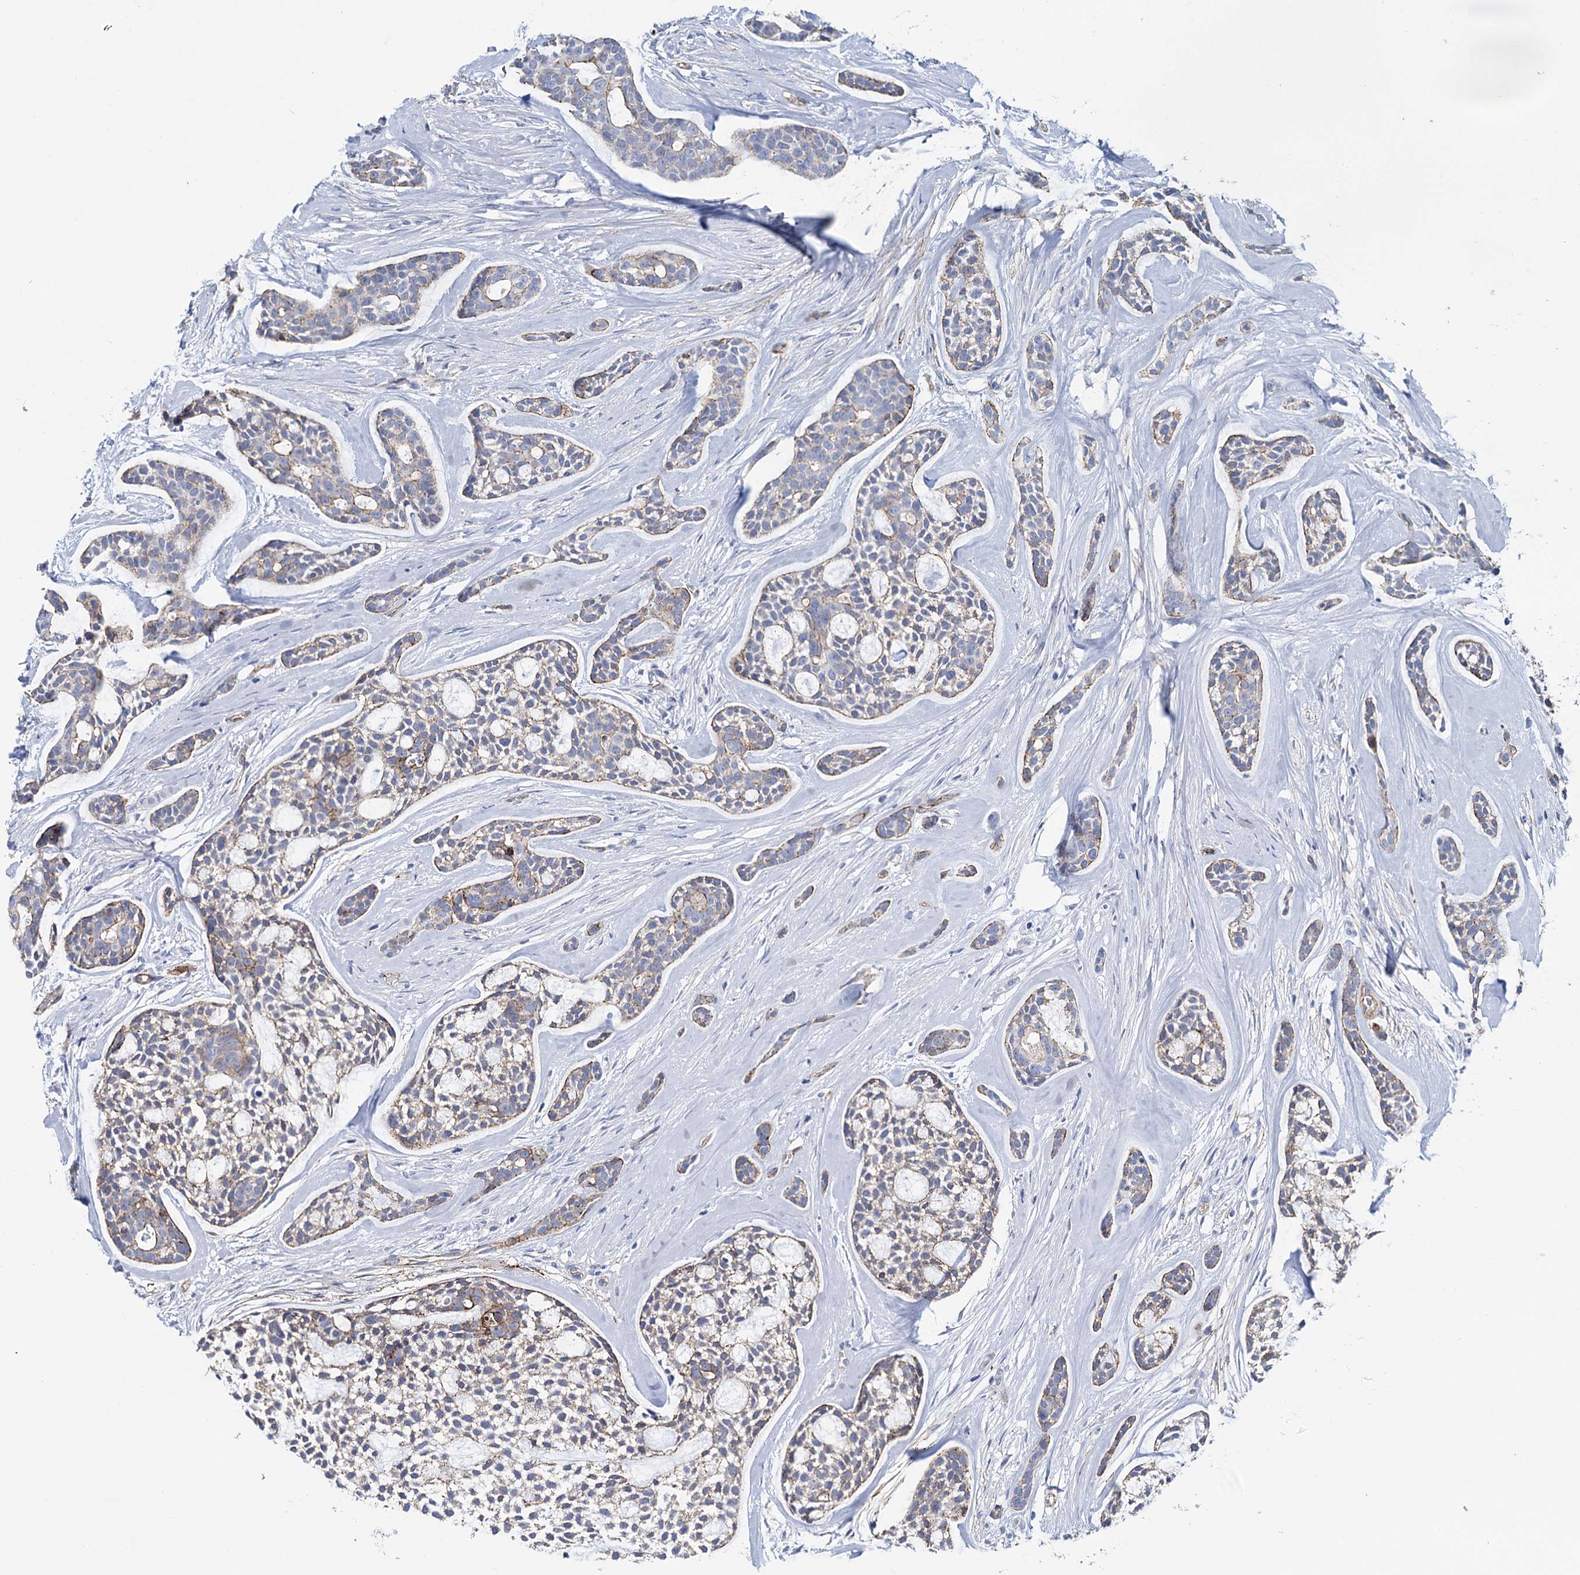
{"staining": {"intensity": "weak", "quantity": "<25%", "location": "cytoplasmic/membranous"}, "tissue": "head and neck cancer", "cell_type": "Tumor cells", "image_type": "cancer", "snomed": [{"axis": "morphology", "description": "Adenocarcinoma, NOS"}, {"axis": "topography", "description": "Subcutis"}, {"axis": "topography", "description": "Head-Neck"}], "caption": "Immunohistochemistry (IHC) photomicrograph of head and neck adenocarcinoma stained for a protein (brown), which demonstrates no staining in tumor cells.", "gene": "SNCG", "patient": {"sex": "female", "age": 73}}